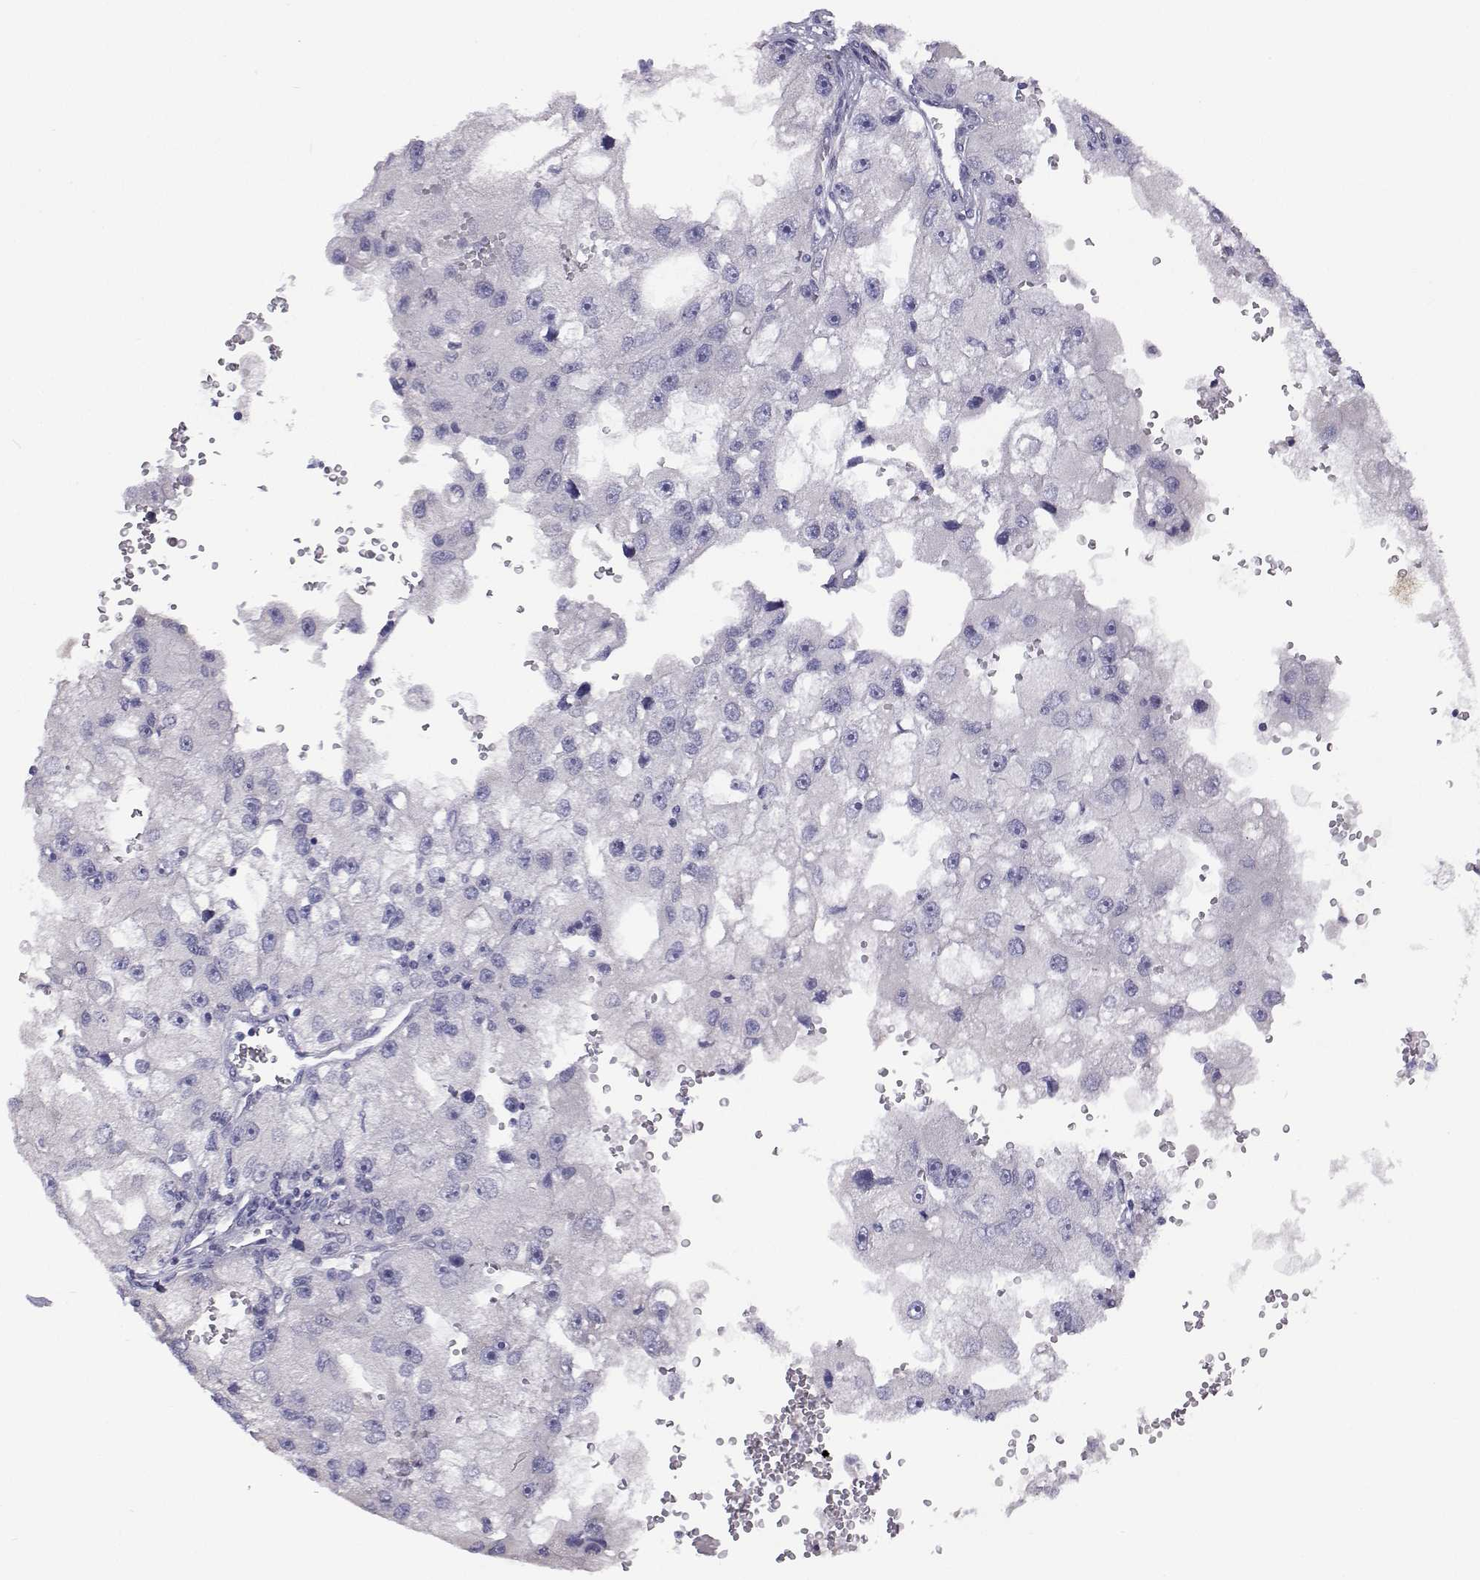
{"staining": {"intensity": "negative", "quantity": "none", "location": "none"}, "tissue": "renal cancer", "cell_type": "Tumor cells", "image_type": "cancer", "snomed": [{"axis": "morphology", "description": "Adenocarcinoma, NOS"}, {"axis": "topography", "description": "Kidney"}], "caption": "IHC photomicrograph of renal adenocarcinoma stained for a protein (brown), which displays no expression in tumor cells. Brightfield microscopy of immunohistochemistry stained with DAB (3,3'-diaminobenzidine) (brown) and hematoxylin (blue), captured at high magnification.", "gene": "ANKRD65", "patient": {"sex": "male", "age": 63}}